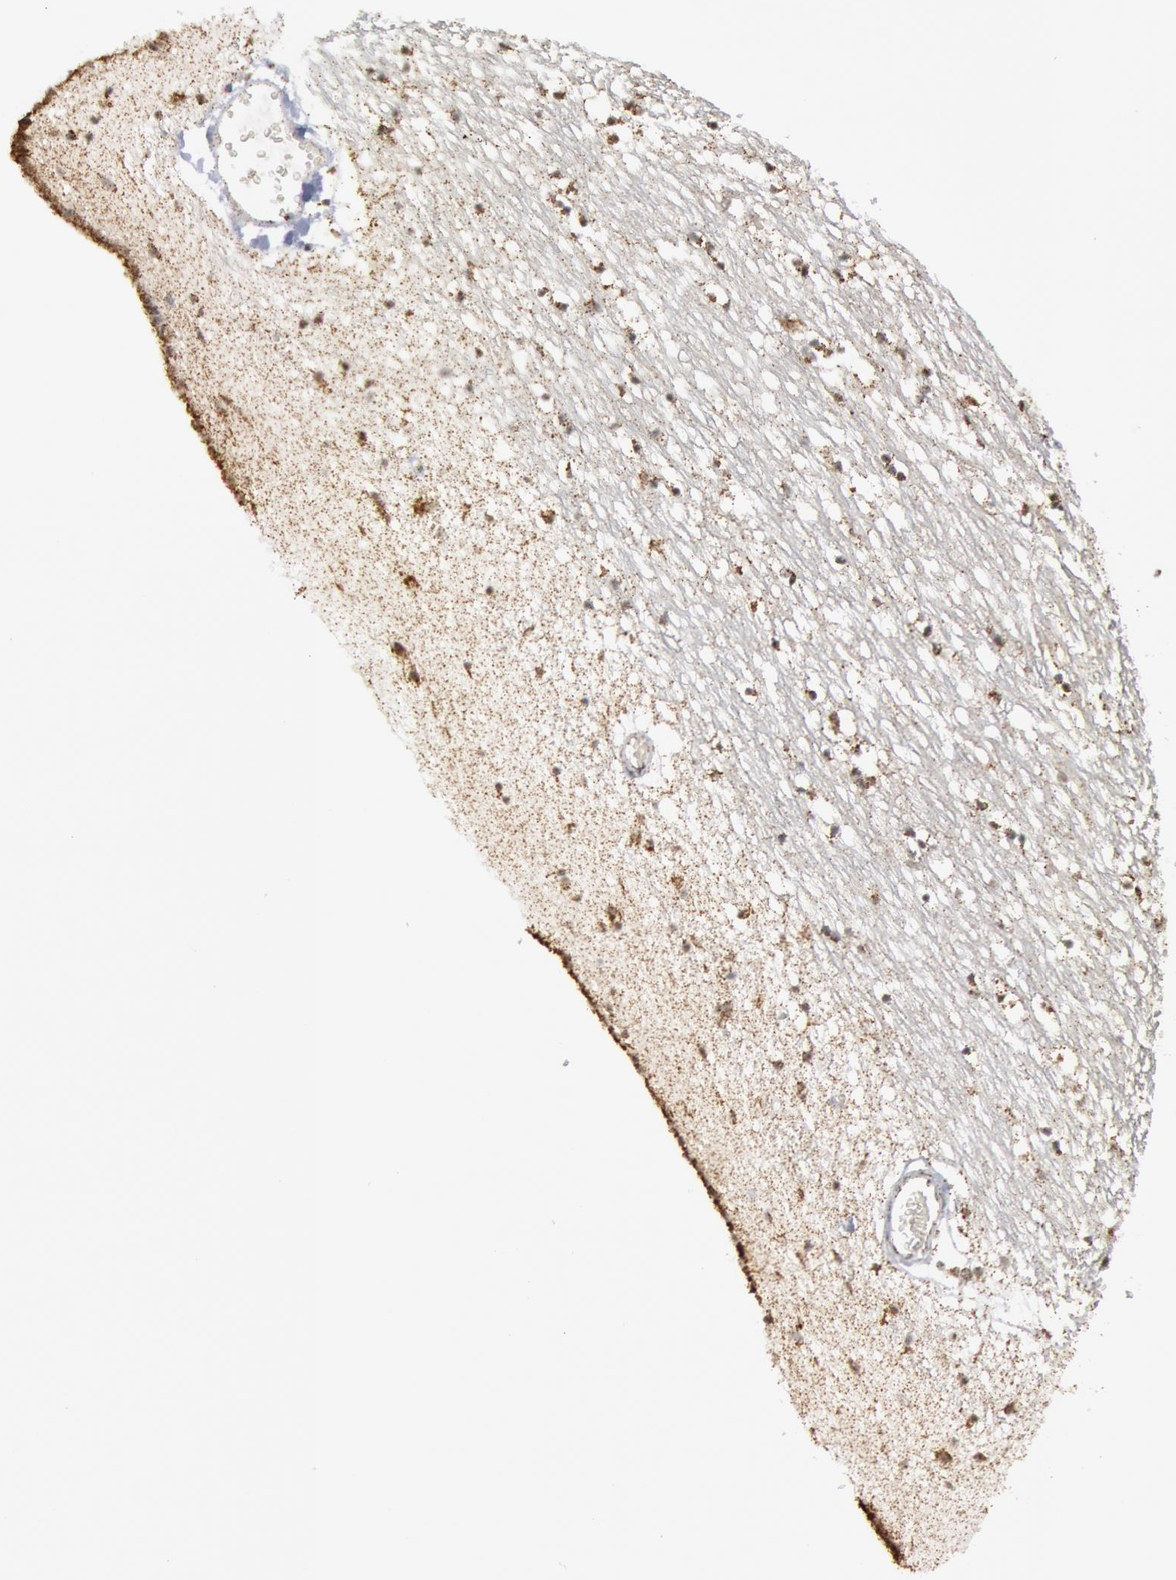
{"staining": {"intensity": "weak", "quantity": "<25%", "location": "cytoplasmic/membranous"}, "tissue": "caudate", "cell_type": "Glial cells", "image_type": "normal", "snomed": [{"axis": "morphology", "description": "Normal tissue, NOS"}, {"axis": "topography", "description": "Lateral ventricle wall"}], "caption": "A high-resolution image shows IHC staining of unremarkable caudate, which reveals no significant positivity in glial cells.", "gene": "CASP9", "patient": {"sex": "male", "age": 45}}